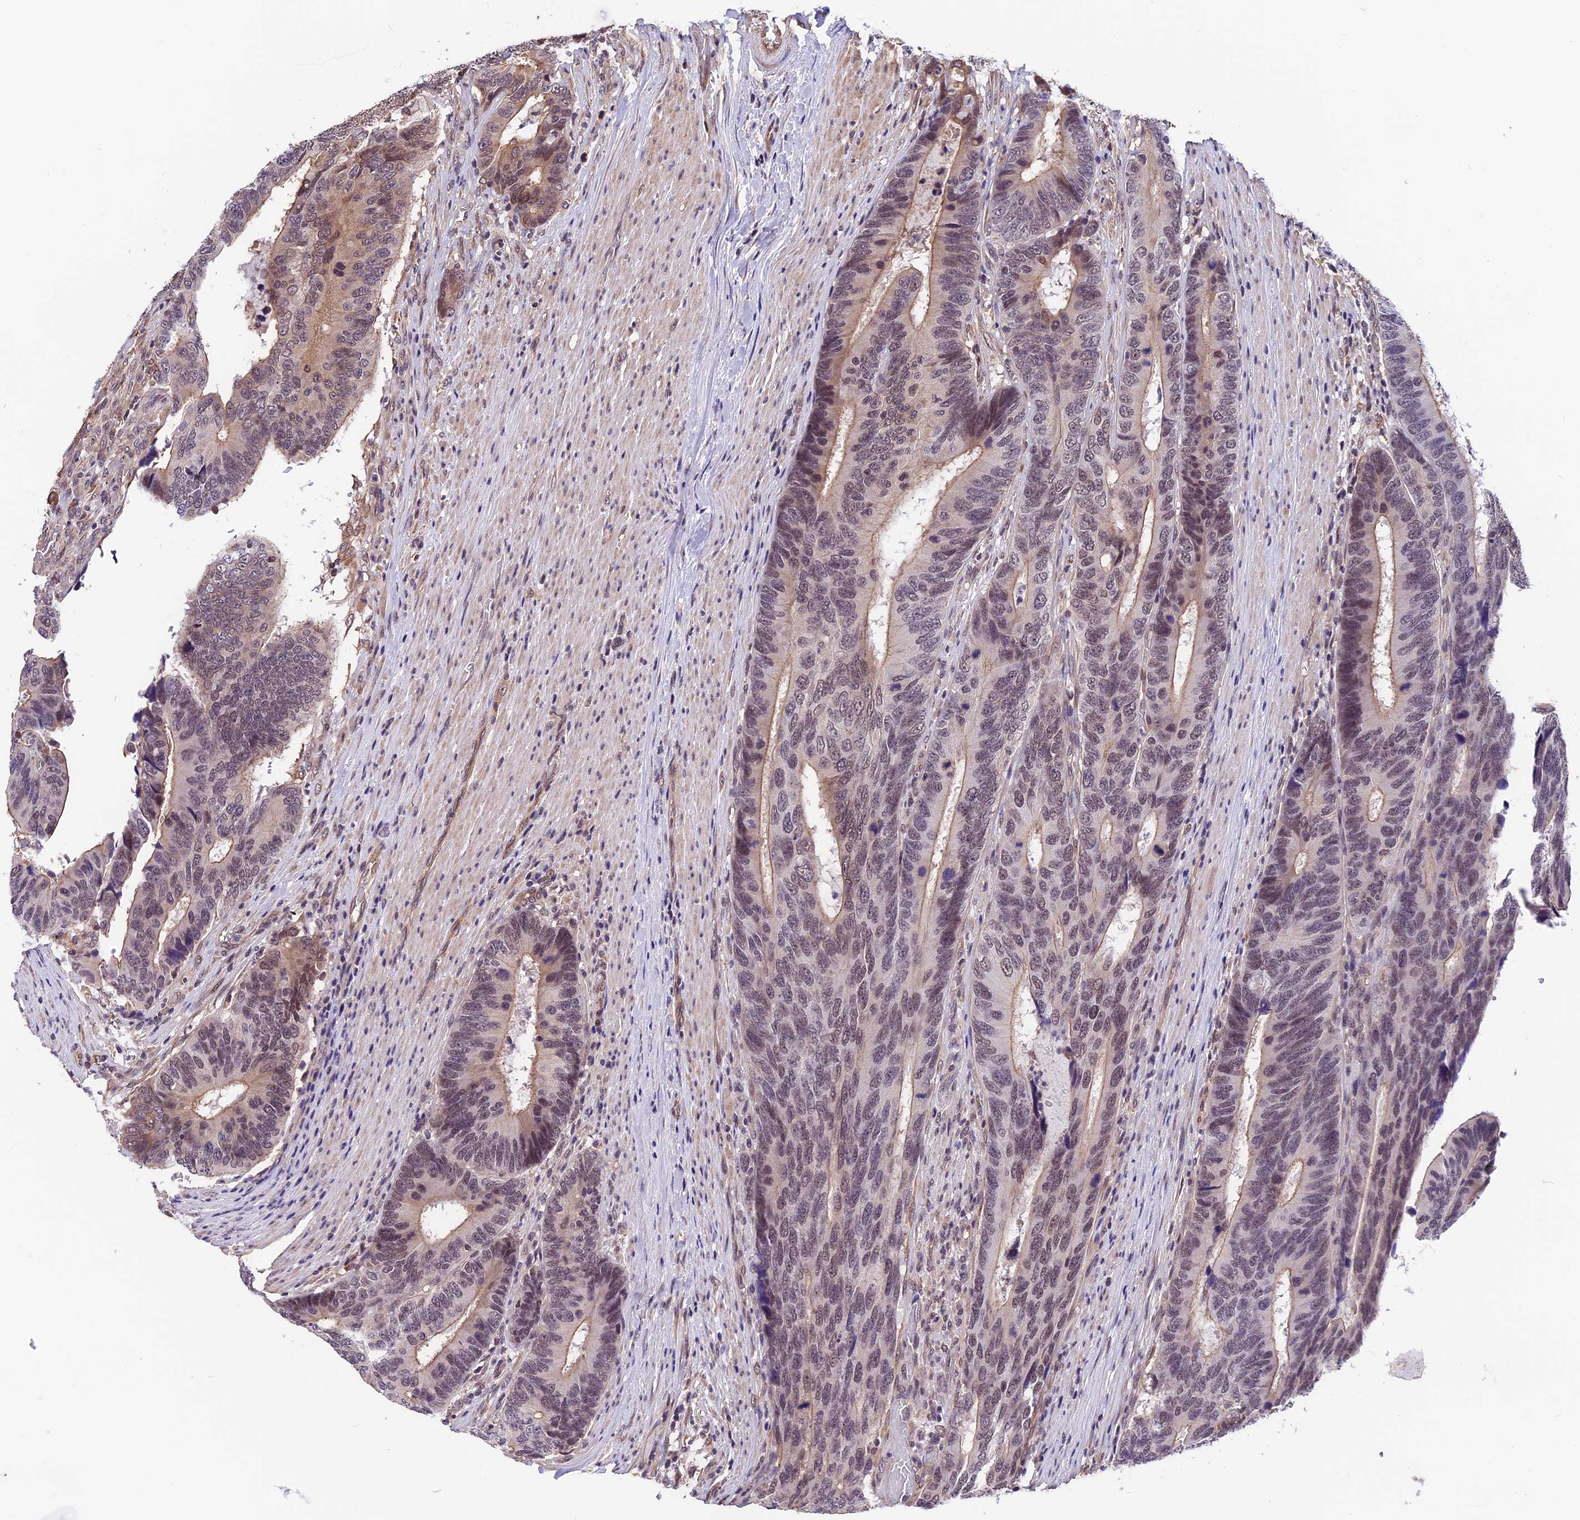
{"staining": {"intensity": "moderate", "quantity": "25%-75%", "location": "cytoplasmic/membranous,nuclear"}, "tissue": "colorectal cancer", "cell_type": "Tumor cells", "image_type": "cancer", "snomed": [{"axis": "morphology", "description": "Adenocarcinoma, NOS"}, {"axis": "topography", "description": "Colon"}], "caption": "Protein staining exhibits moderate cytoplasmic/membranous and nuclear expression in about 25%-75% of tumor cells in colorectal cancer. (DAB (3,3'-diaminobenzidine) IHC, brown staining for protein, blue staining for nuclei).", "gene": "ZC3H4", "patient": {"sex": "male", "age": 87}}